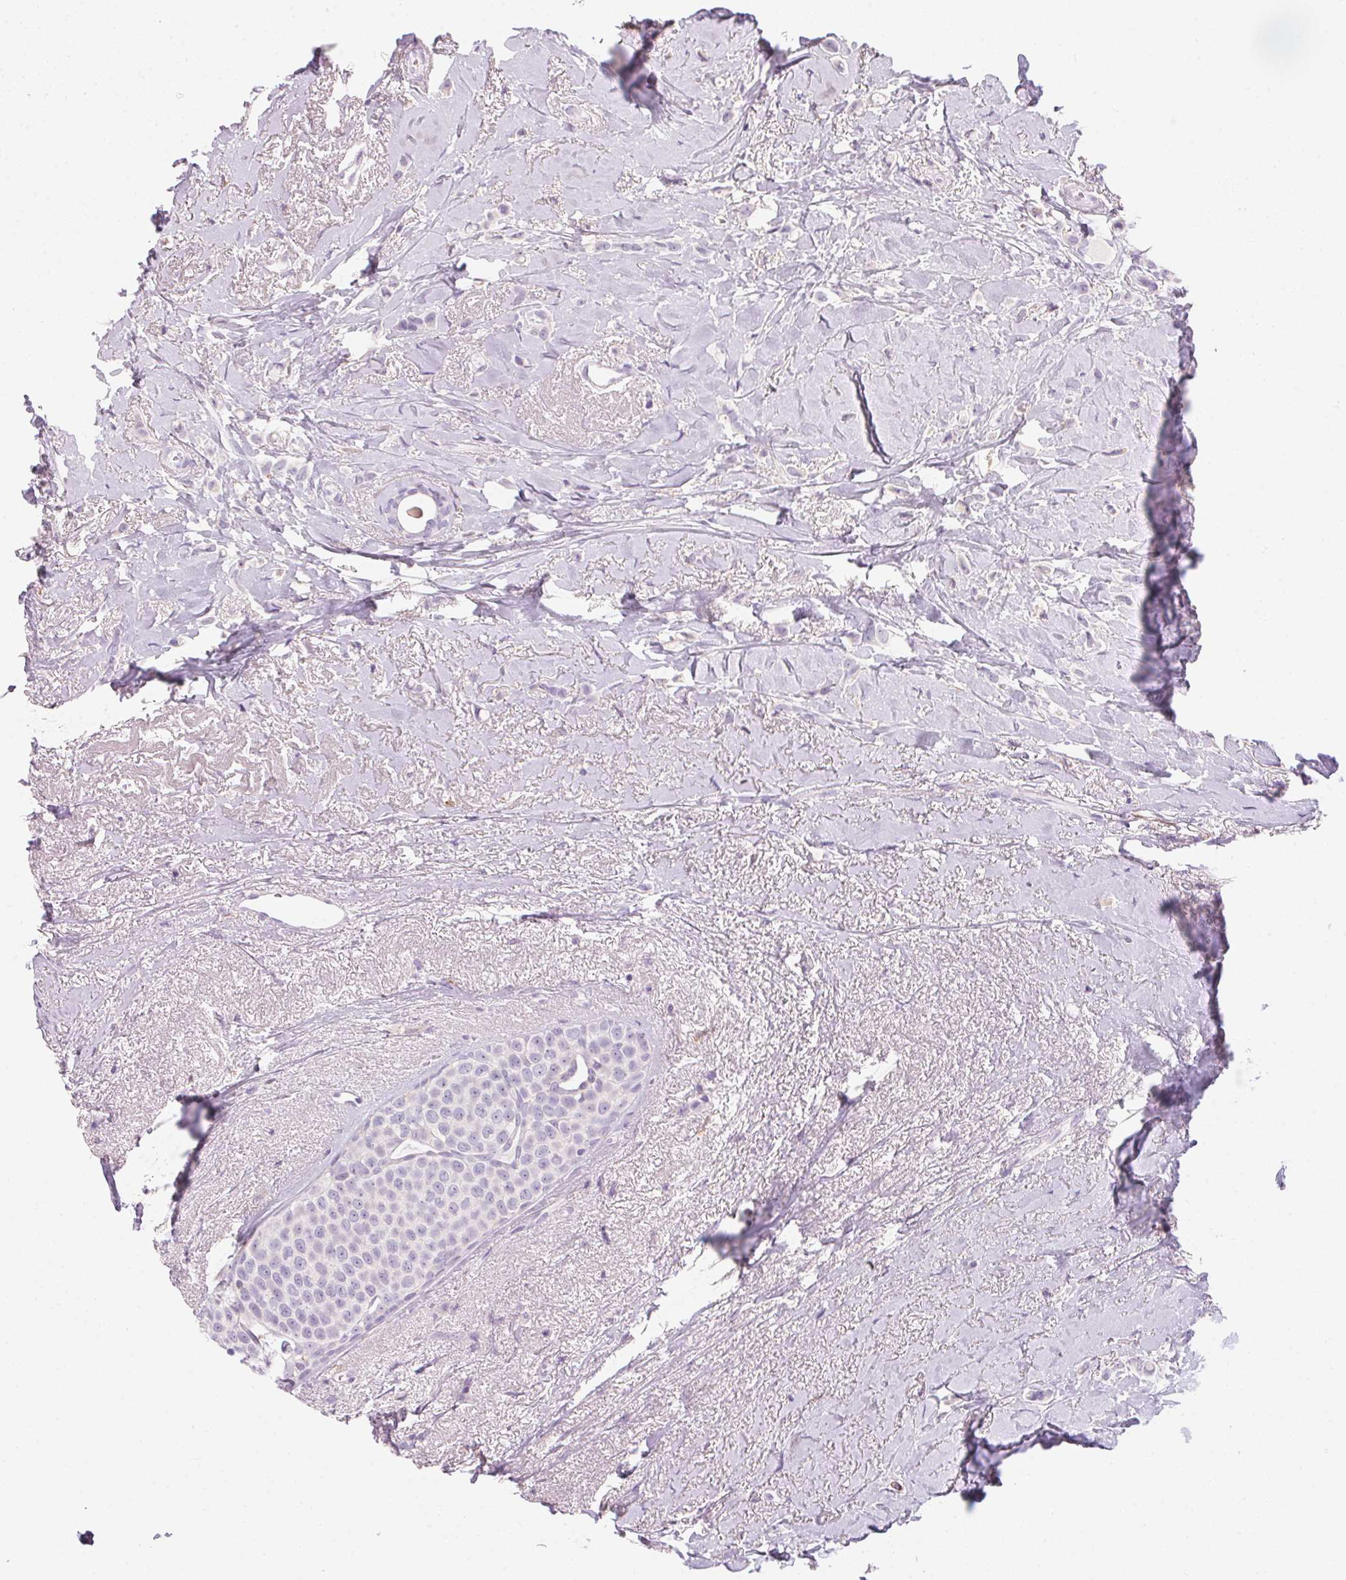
{"staining": {"intensity": "negative", "quantity": "none", "location": "none"}, "tissue": "breast cancer", "cell_type": "Tumor cells", "image_type": "cancer", "snomed": [{"axis": "morphology", "description": "Lobular carcinoma"}, {"axis": "topography", "description": "Breast"}], "caption": "Immunohistochemistry photomicrograph of human lobular carcinoma (breast) stained for a protein (brown), which reveals no staining in tumor cells.", "gene": "ECPAS", "patient": {"sex": "female", "age": 66}}